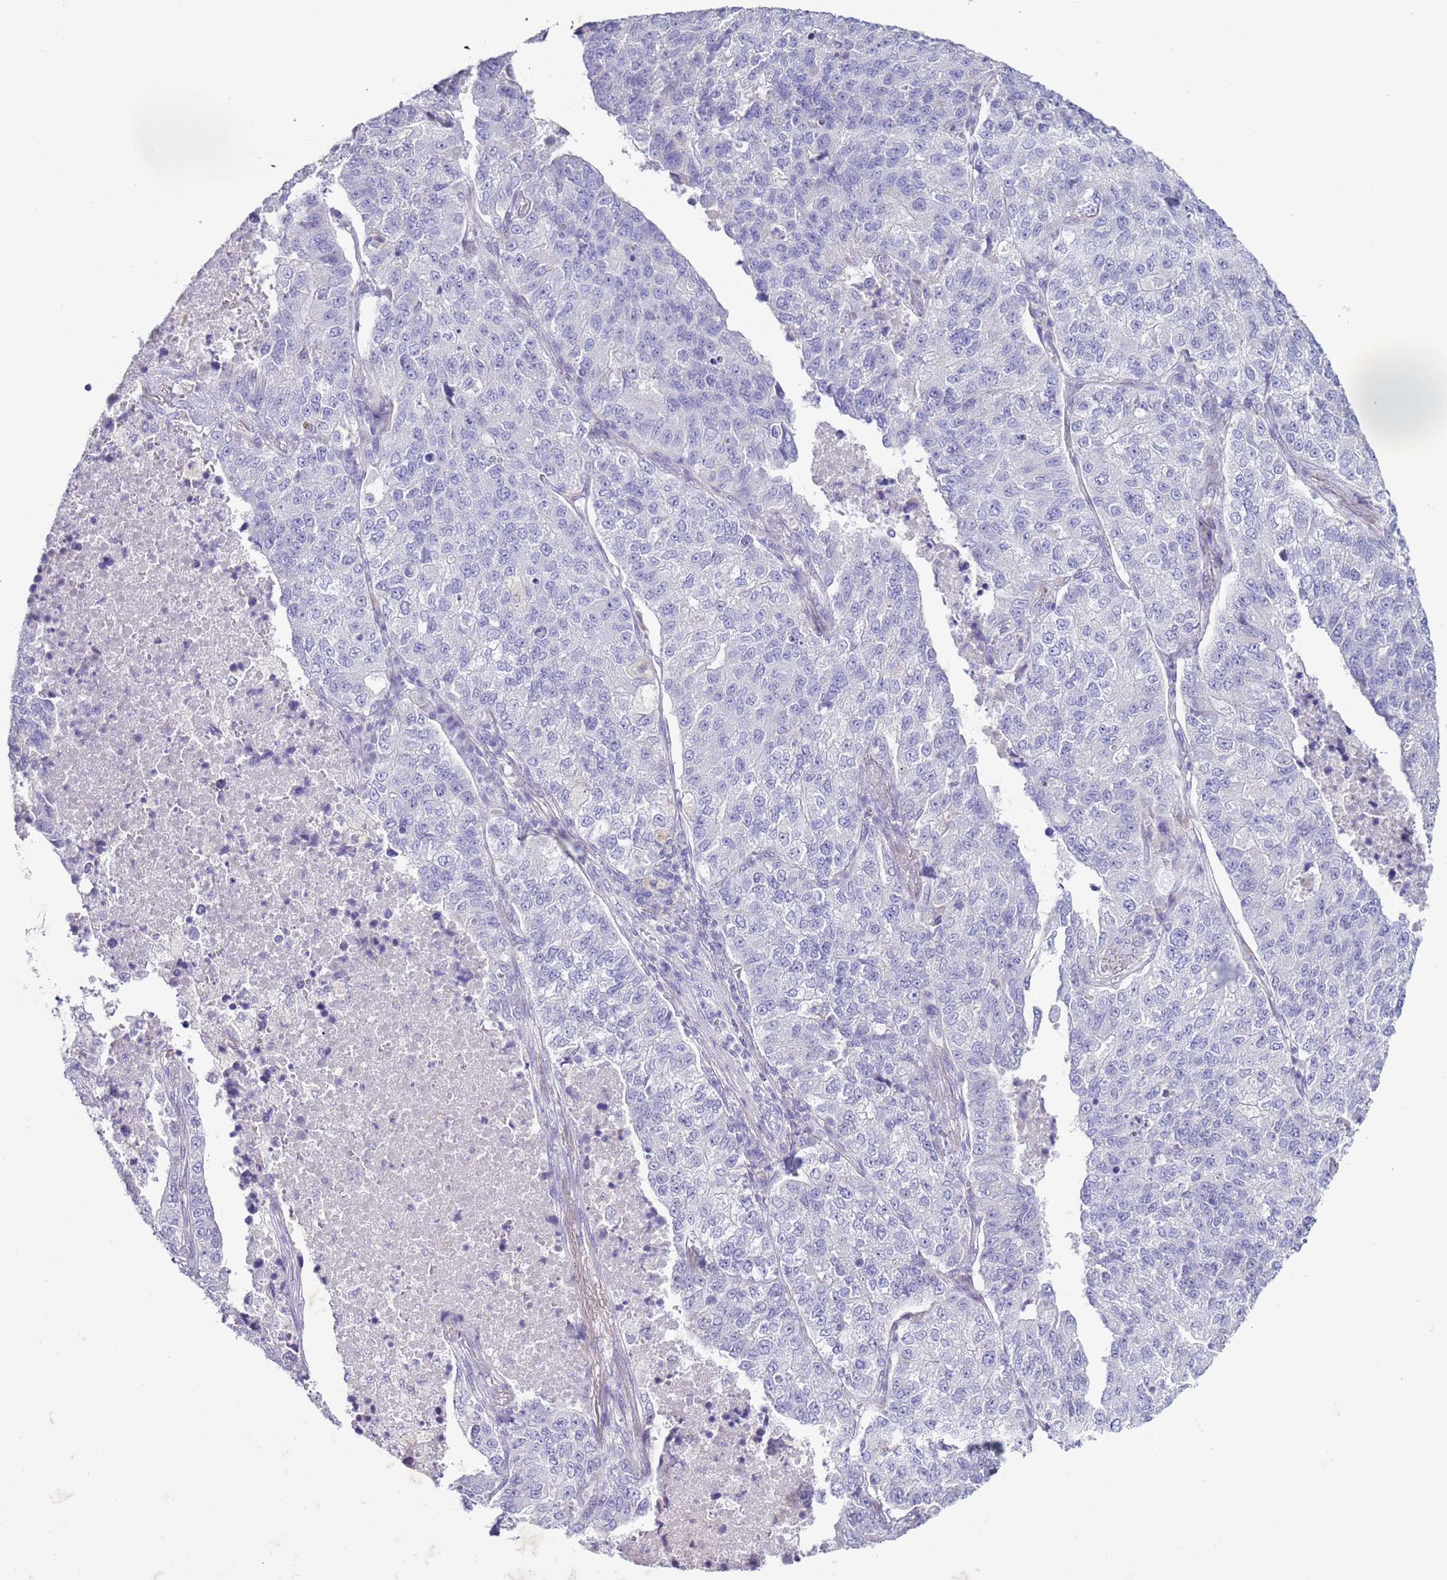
{"staining": {"intensity": "negative", "quantity": "none", "location": "none"}, "tissue": "lung cancer", "cell_type": "Tumor cells", "image_type": "cancer", "snomed": [{"axis": "morphology", "description": "Adenocarcinoma, NOS"}, {"axis": "topography", "description": "Lung"}], "caption": "High power microscopy histopathology image of an immunohistochemistry (IHC) histopathology image of adenocarcinoma (lung), revealing no significant staining in tumor cells. The staining was performed using DAB (3,3'-diaminobenzidine) to visualize the protein expression in brown, while the nuclei were stained in blue with hematoxylin (Magnification: 20x).", "gene": "NPAP1", "patient": {"sex": "male", "age": 49}}